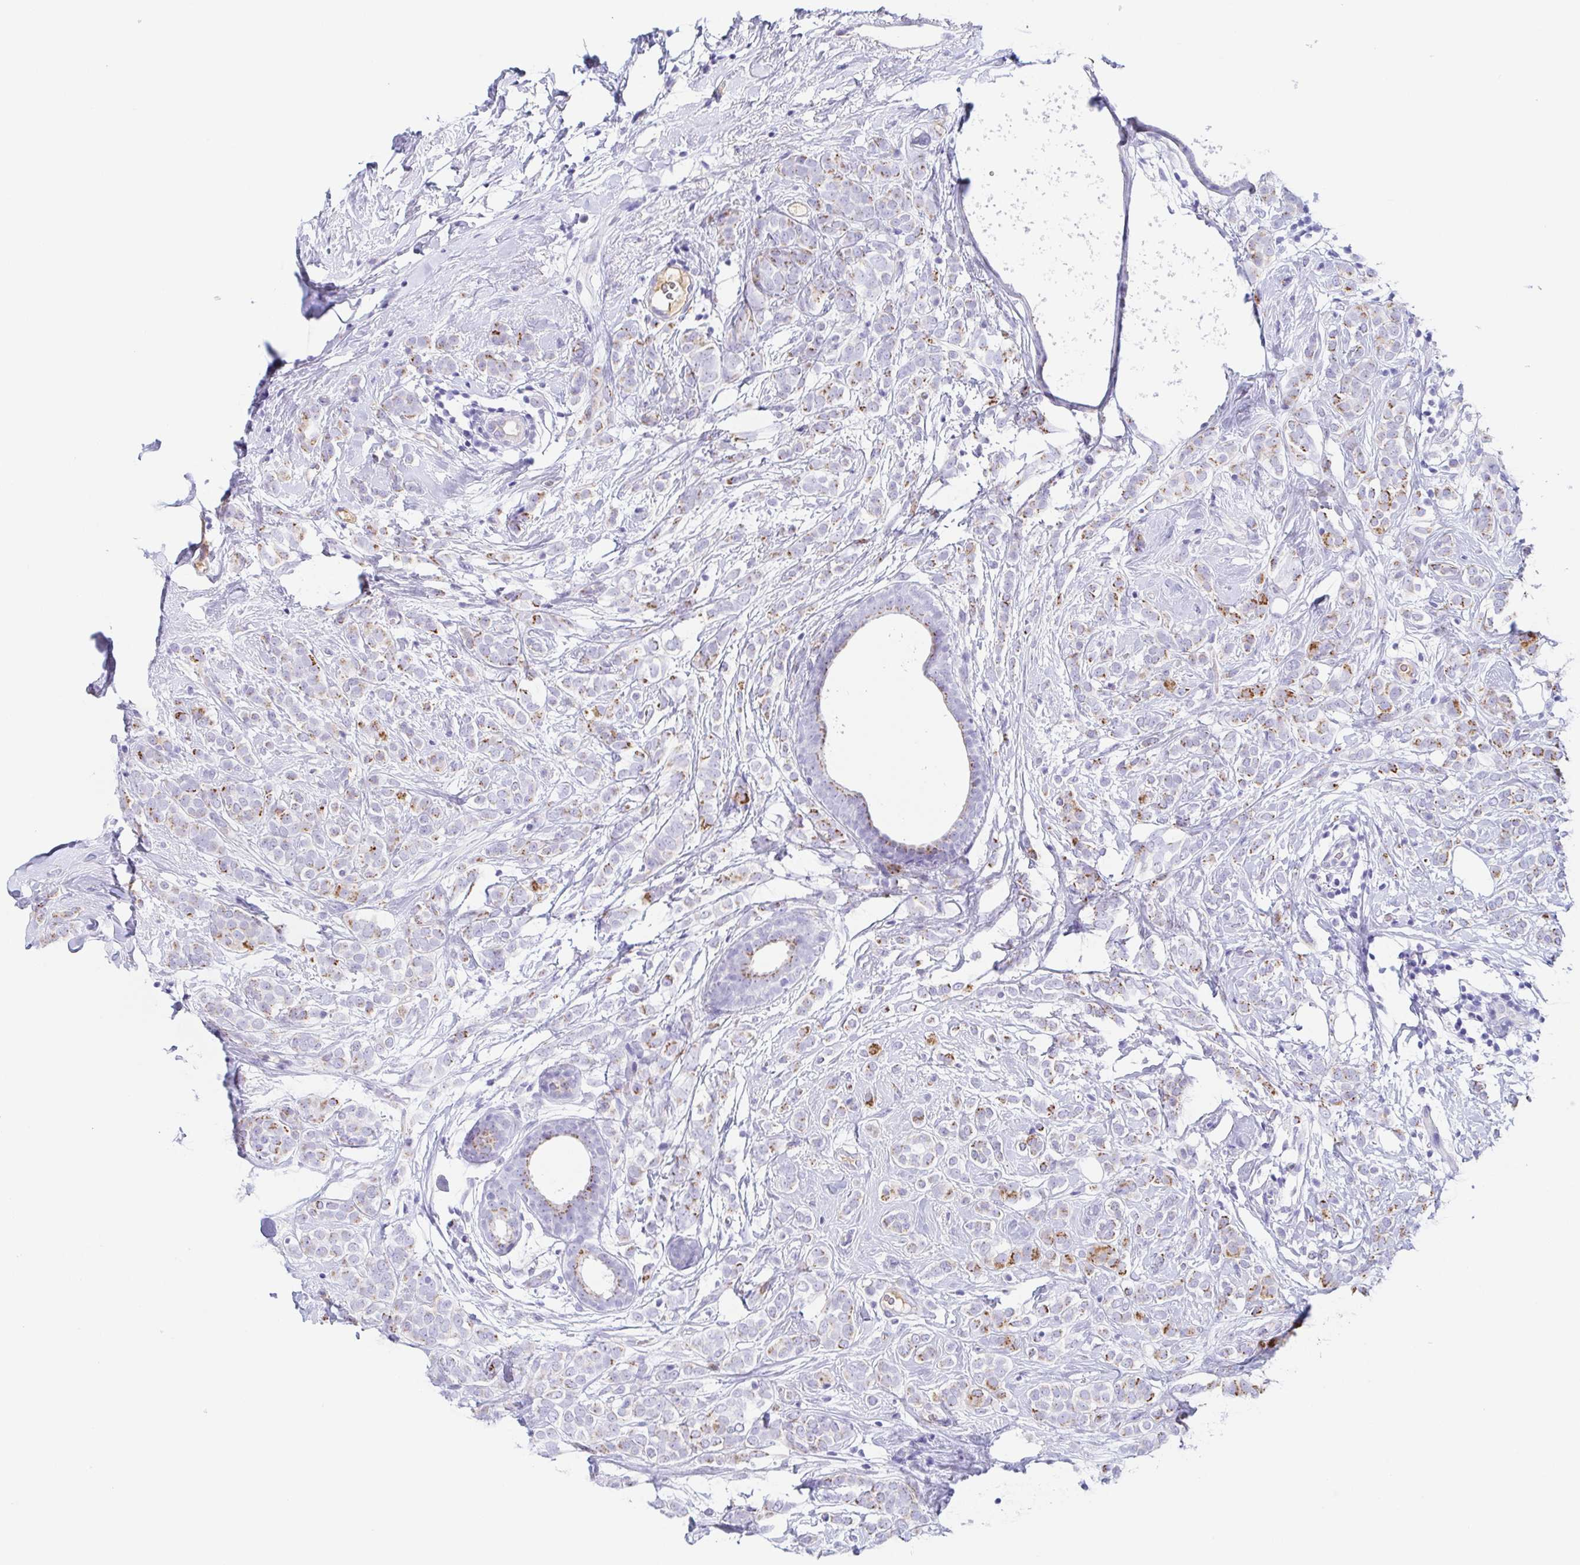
{"staining": {"intensity": "moderate", "quantity": ">75%", "location": "cytoplasmic/membranous"}, "tissue": "breast cancer", "cell_type": "Tumor cells", "image_type": "cancer", "snomed": [{"axis": "morphology", "description": "Lobular carcinoma"}, {"axis": "topography", "description": "Breast"}], "caption": "A photomicrograph of breast lobular carcinoma stained for a protein reveals moderate cytoplasmic/membranous brown staining in tumor cells.", "gene": "LDLRAD1", "patient": {"sex": "female", "age": 49}}